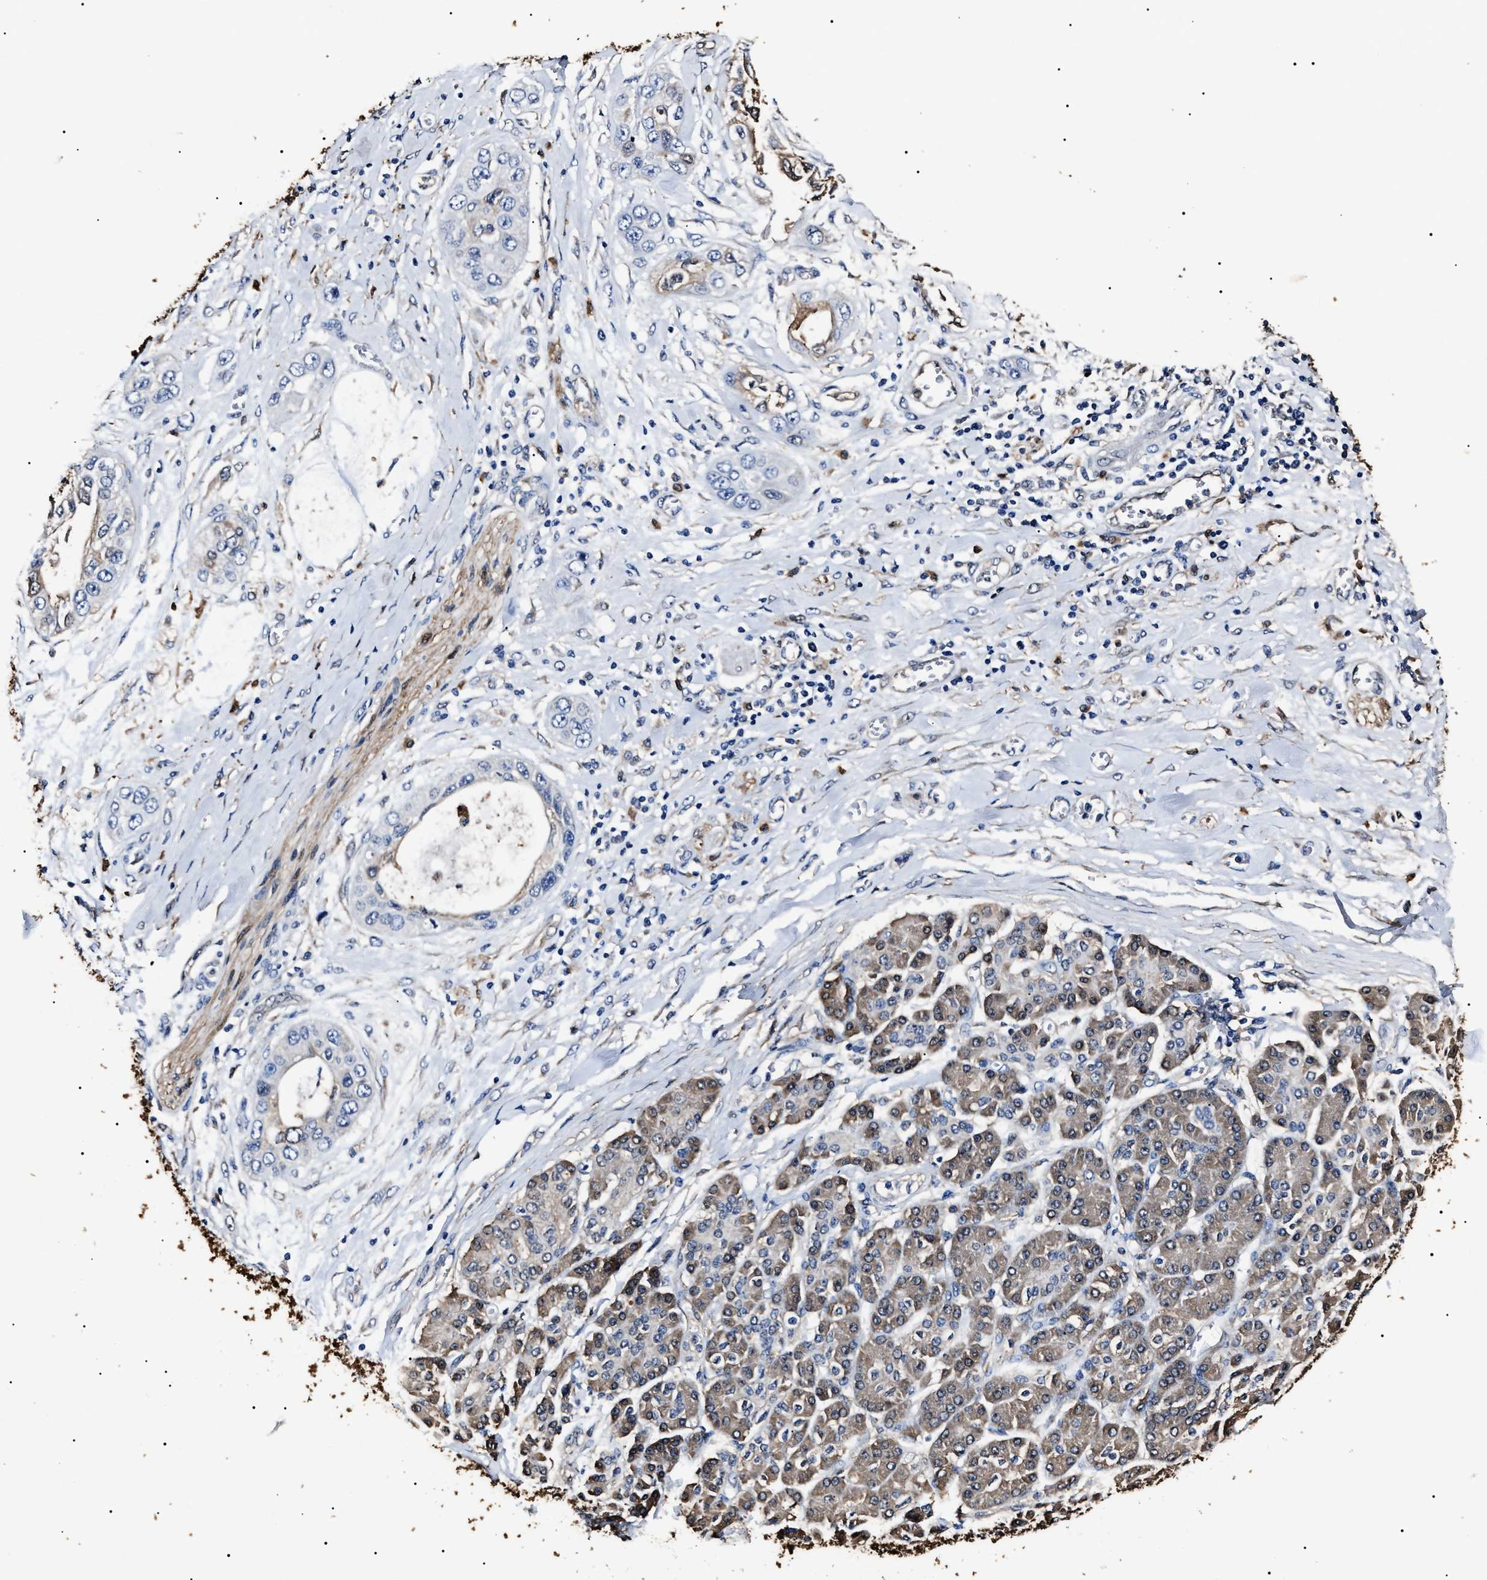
{"staining": {"intensity": "negative", "quantity": "none", "location": "none"}, "tissue": "pancreatic cancer", "cell_type": "Tumor cells", "image_type": "cancer", "snomed": [{"axis": "morphology", "description": "Adenocarcinoma, NOS"}, {"axis": "topography", "description": "Pancreas"}], "caption": "Pancreatic cancer was stained to show a protein in brown. There is no significant staining in tumor cells.", "gene": "ALDH1A1", "patient": {"sex": "female", "age": 70}}